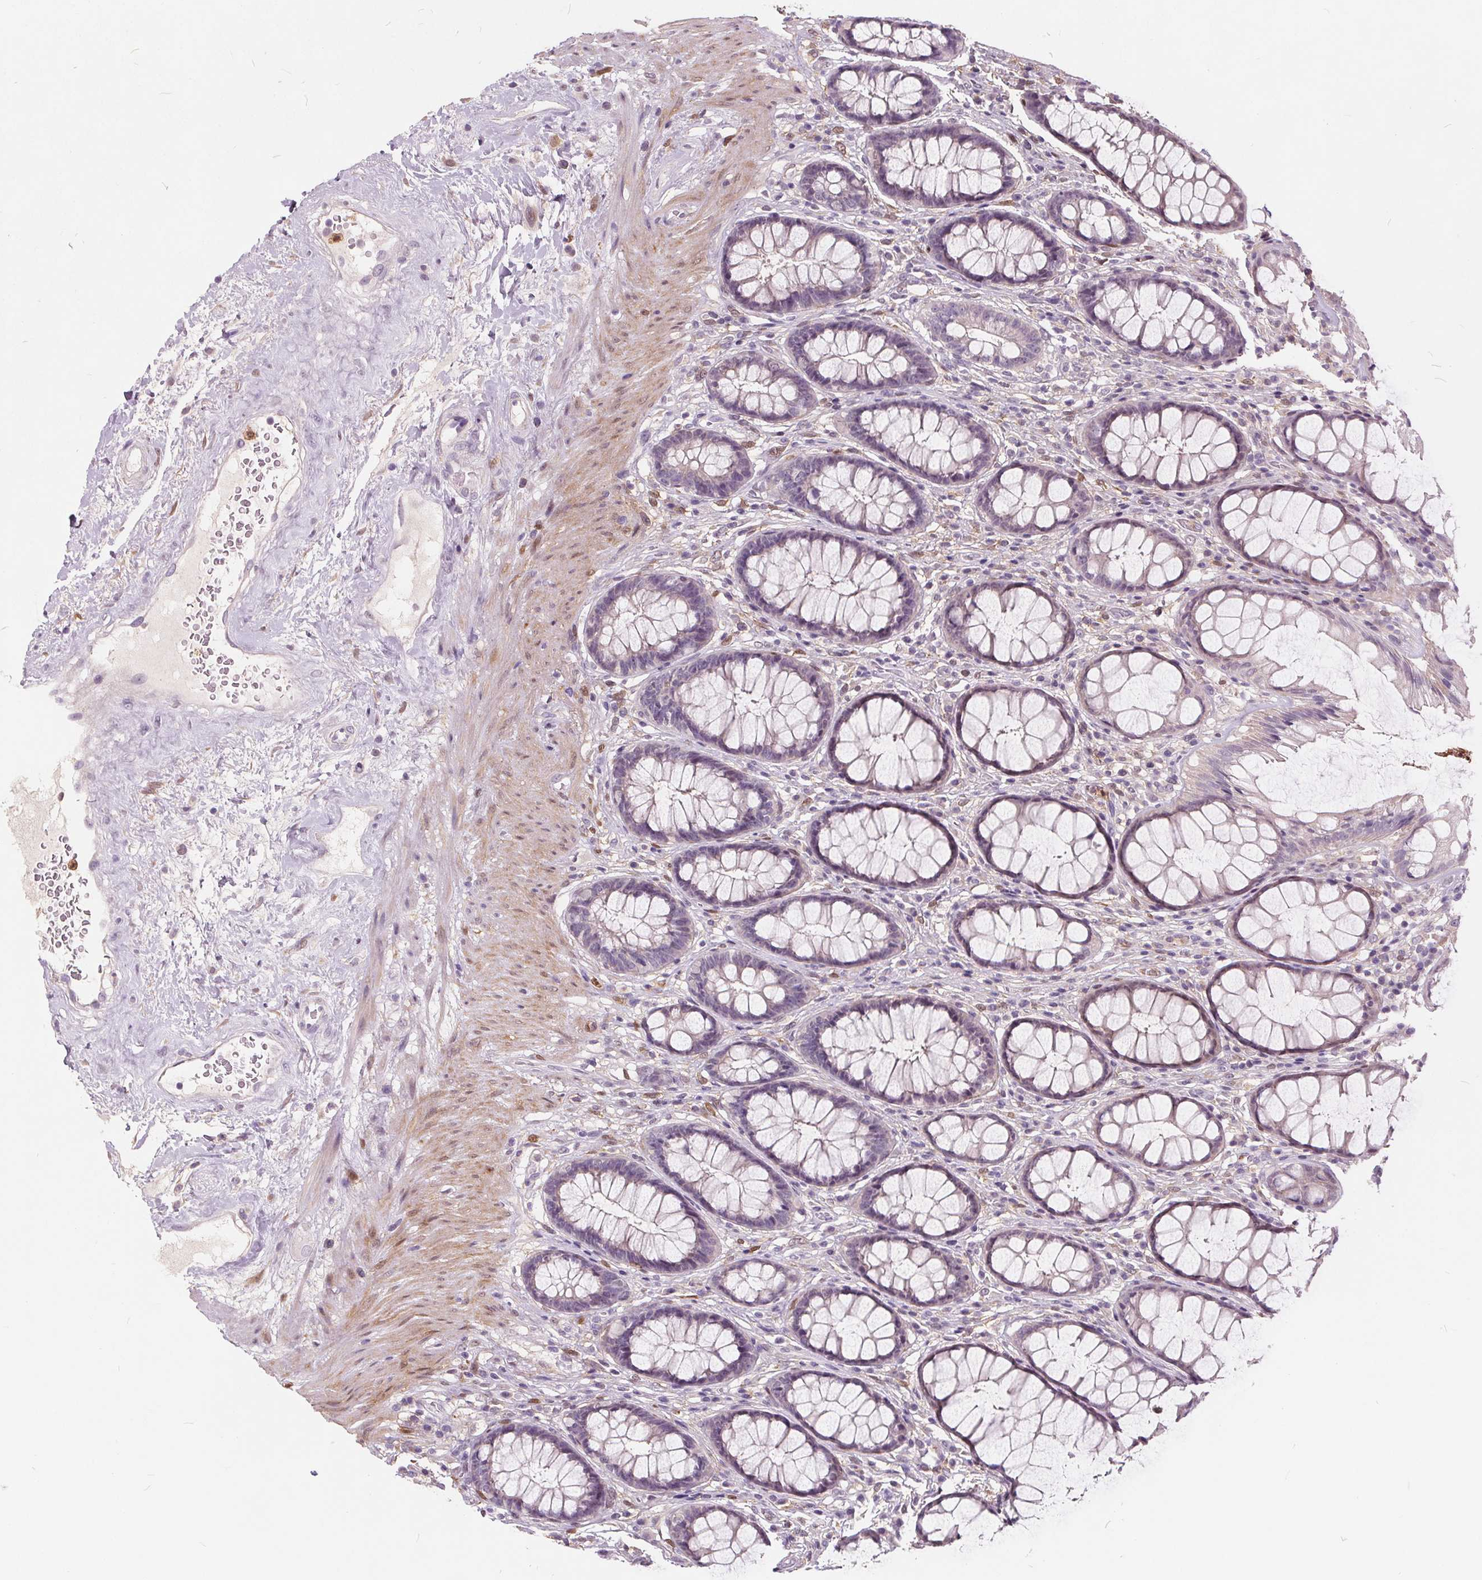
{"staining": {"intensity": "negative", "quantity": "none", "location": "none"}, "tissue": "rectum", "cell_type": "Glandular cells", "image_type": "normal", "snomed": [{"axis": "morphology", "description": "Normal tissue, NOS"}, {"axis": "topography", "description": "Rectum"}], "caption": "High power microscopy photomicrograph of an immunohistochemistry image of unremarkable rectum, revealing no significant positivity in glandular cells. (Stains: DAB (3,3'-diaminobenzidine) IHC with hematoxylin counter stain, Microscopy: brightfield microscopy at high magnification).", "gene": "HAAO", "patient": {"sex": "male", "age": 72}}